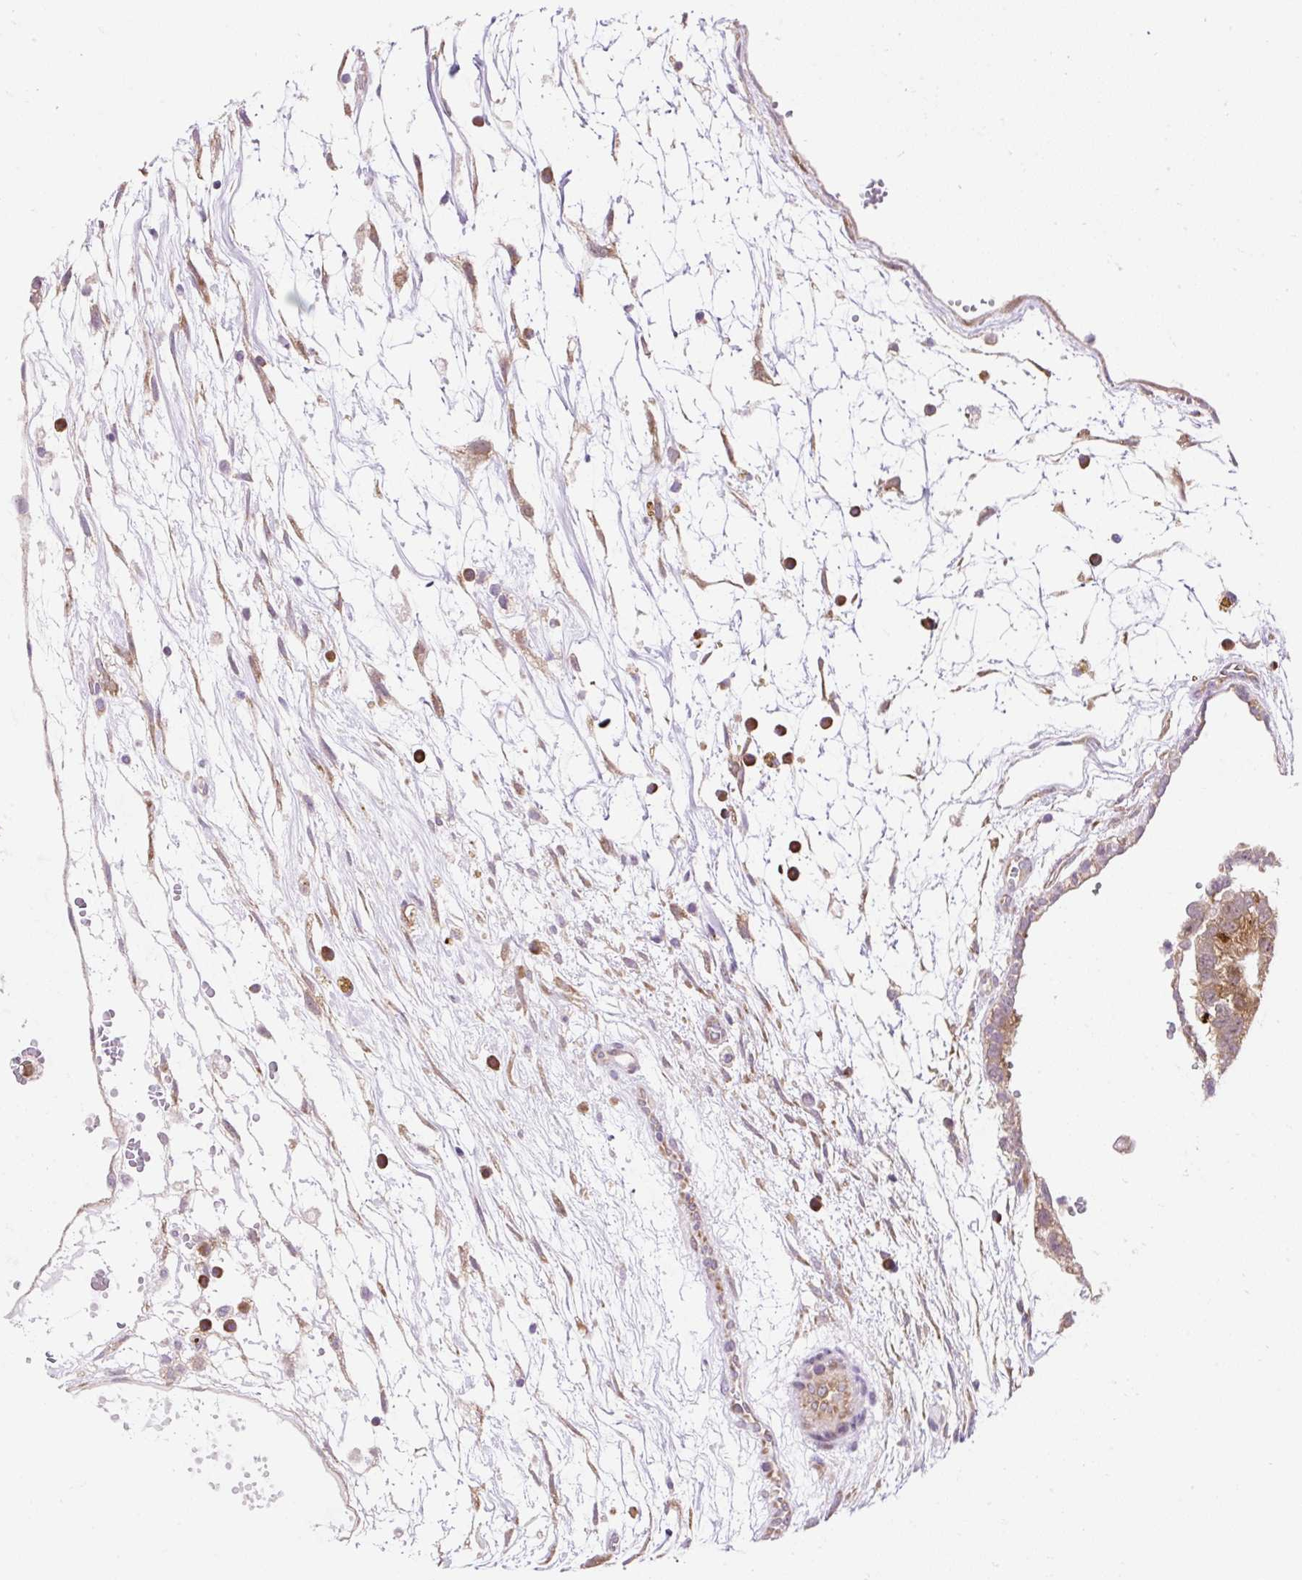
{"staining": {"intensity": "moderate", "quantity": ">75%", "location": "cytoplasmic/membranous"}, "tissue": "testis cancer", "cell_type": "Tumor cells", "image_type": "cancer", "snomed": [{"axis": "morphology", "description": "Carcinoma, Embryonal, NOS"}, {"axis": "topography", "description": "Testis"}], "caption": "Human testis embryonal carcinoma stained with a protein marker exhibits moderate staining in tumor cells.", "gene": "GPR45", "patient": {"sex": "male", "age": 32}}